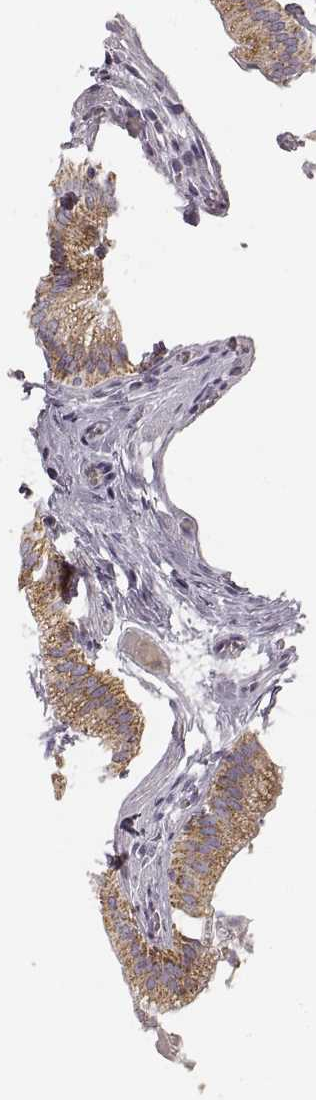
{"staining": {"intensity": "weak", "quantity": ">75%", "location": "cytoplasmic/membranous"}, "tissue": "gallbladder", "cell_type": "Glandular cells", "image_type": "normal", "snomed": [{"axis": "morphology", "description": "Normal tissue, NOS"}, {"axis": "topography", "description": "Gallbladder"}, {"axis": "topography", "description": "Peripheral nerve tissue"}], "caption": "Protein staining of normal gallbladder displays weak cytoplasmic/membranous positivity in approximately >75% of glandular cells. (Stains: DAB (3,3'-diaminobenzidine) in brown, nuclei in blue, Microscopy: brightfield microscopy at high magnification).", "gene": "RDH13", "patient": {"sex": "male", "age": 17}}